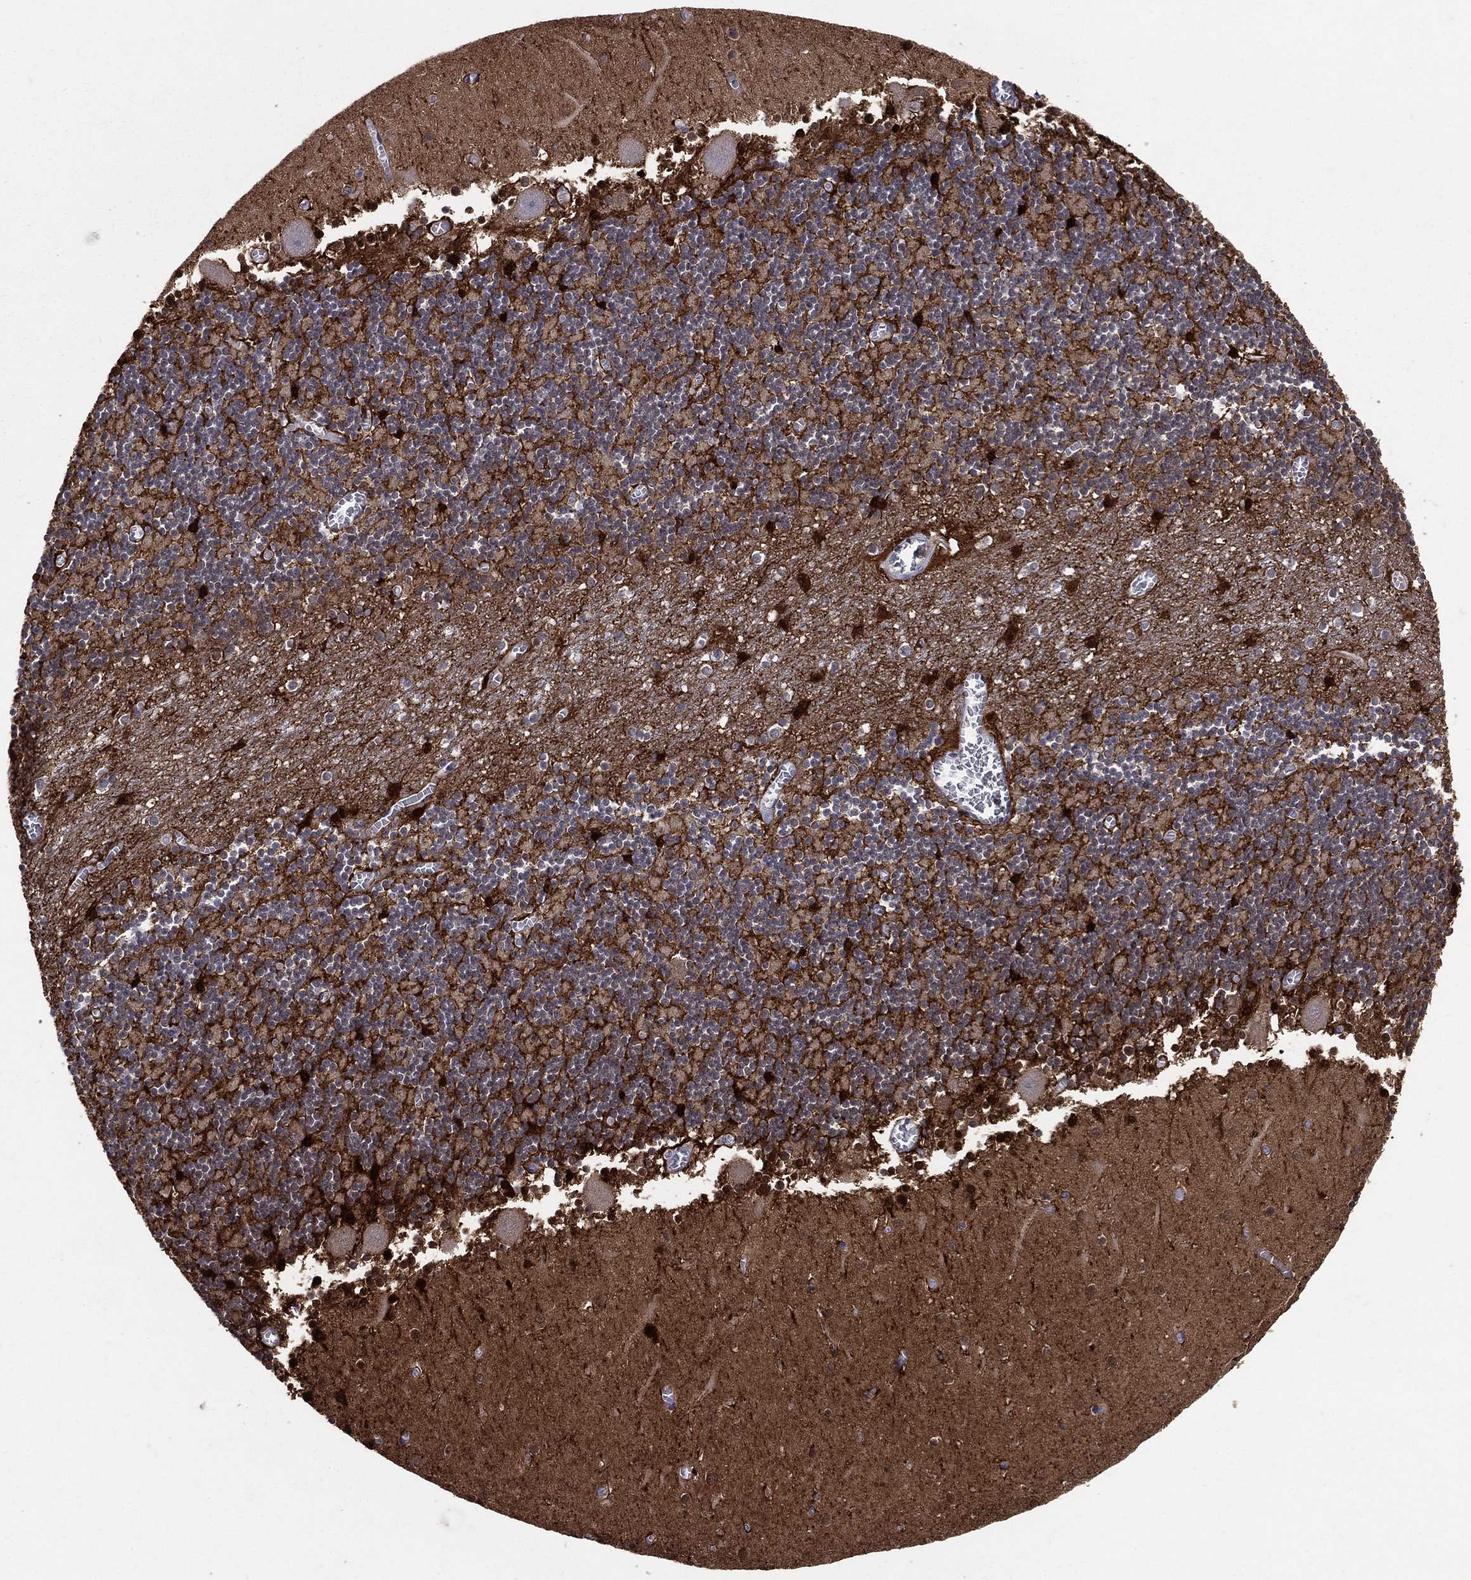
{"staining": {"intensity": "strong", "quantity": "<25%", "location": "cytoplasmic/membranous,nuclear"}, "tissue": "cerebellum", "cell_type": "Cells in granular layer", "image_type": "normal", "snomed": [{"axis": "morphology", "description": "Normal tissue, NOS"}, {"axis": "topography", "description": "Cerebellum"}], "caption": "An IHC photomicrograph of benign tissue is shown. Protein staining in brown labels strong cytoplasmic/membranous,nuclear positivity in cerebellum within cells in granular layer.", "gene": "ENO1", "patient": {"sex": "female", "age": 28}}